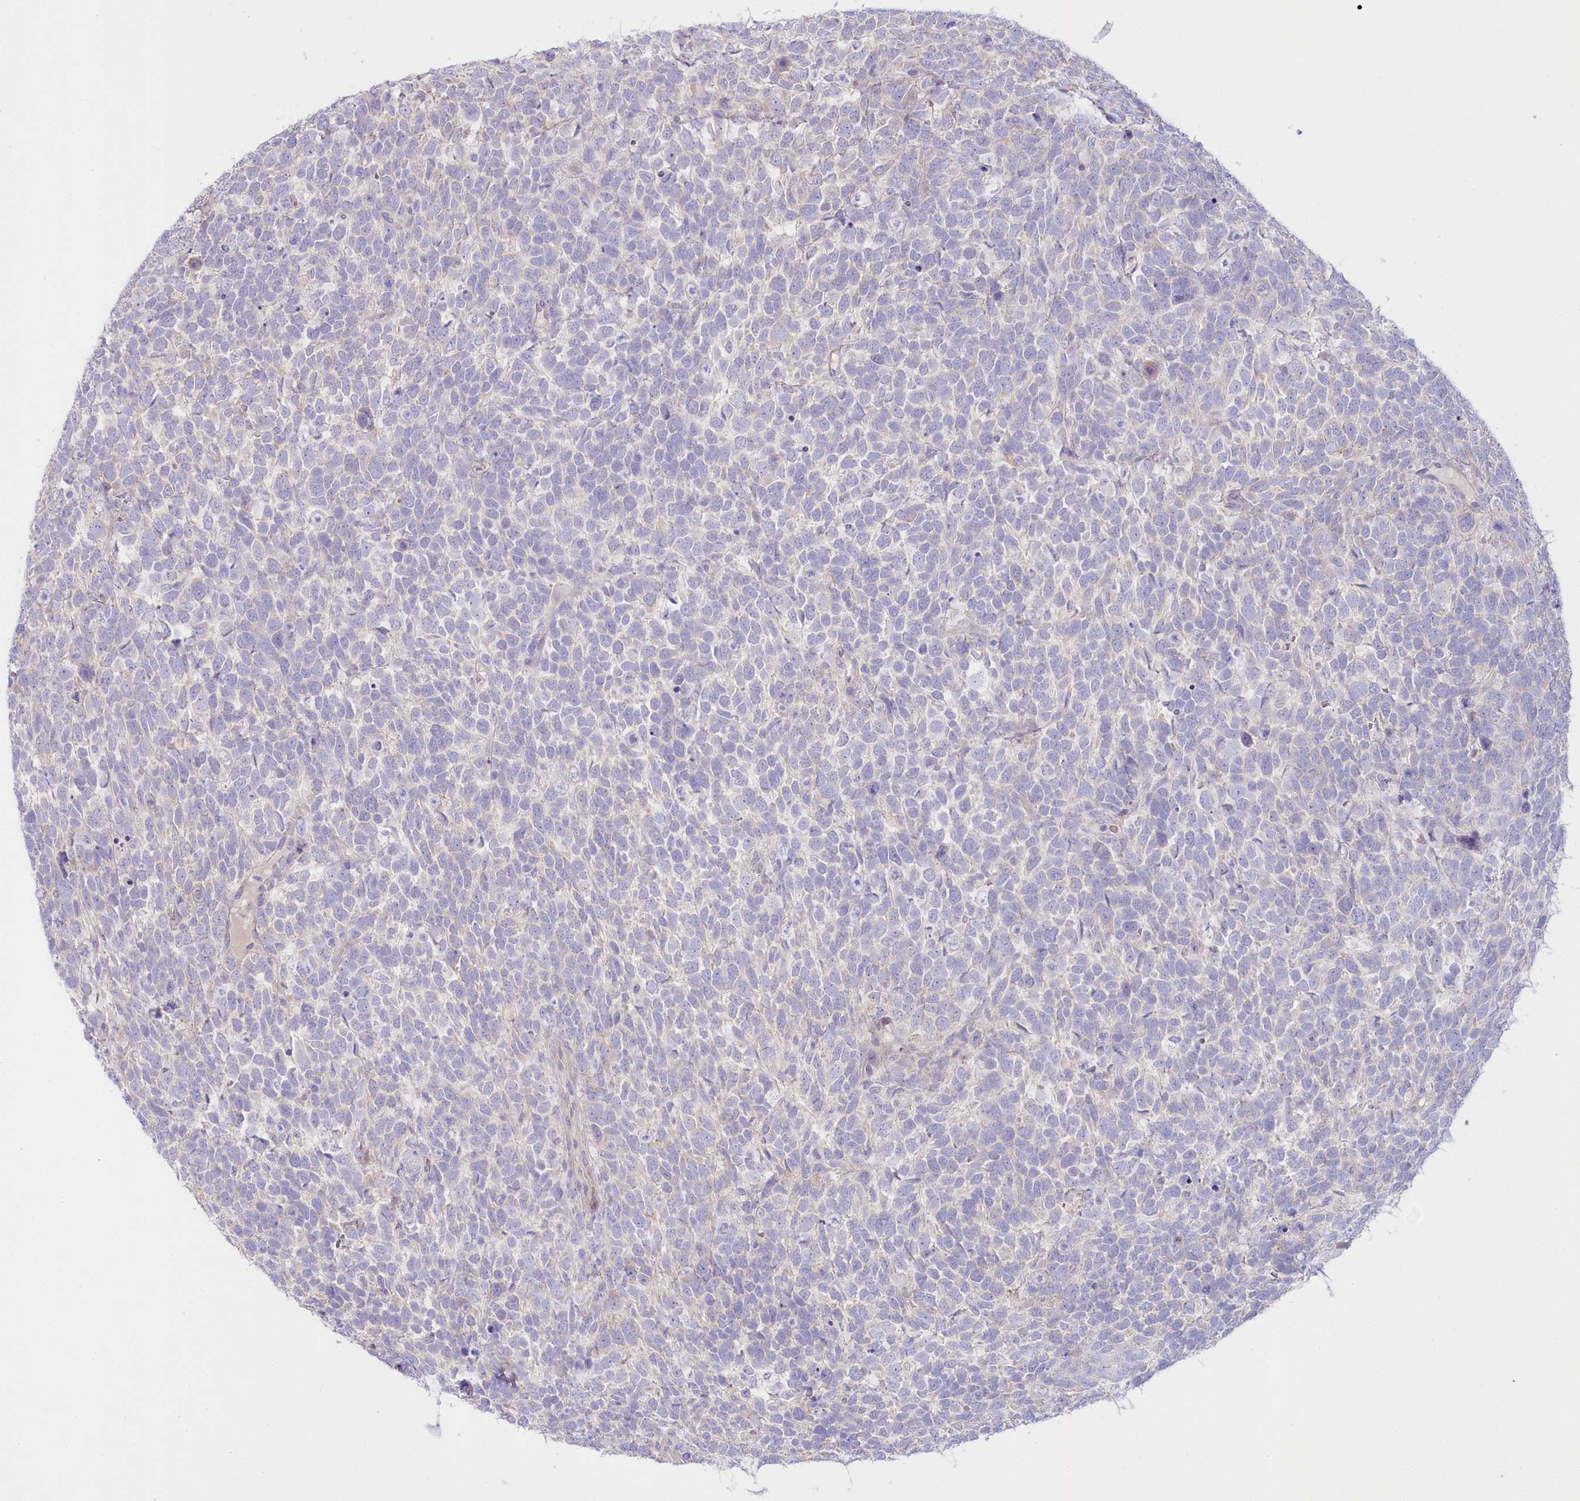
{"staining": {"intensity": "negative", "quantity": "none", "location": "none"}, "tissue": "urothelial cancer", "cell_type": "Tumor cells", "image_type": "cancer", "snomed": [{"axis": "morphology", "description": "Urothelial carcinoma, High grade"}, {"axis": "topography", "description": "Urinary bladder"}], "caption": "Protein analysis of urothelial cancer demonstrates no significant positivity in tumor cells.", "gene": "MYOZ1", "patient": {"sex": "female", "age": 82}}